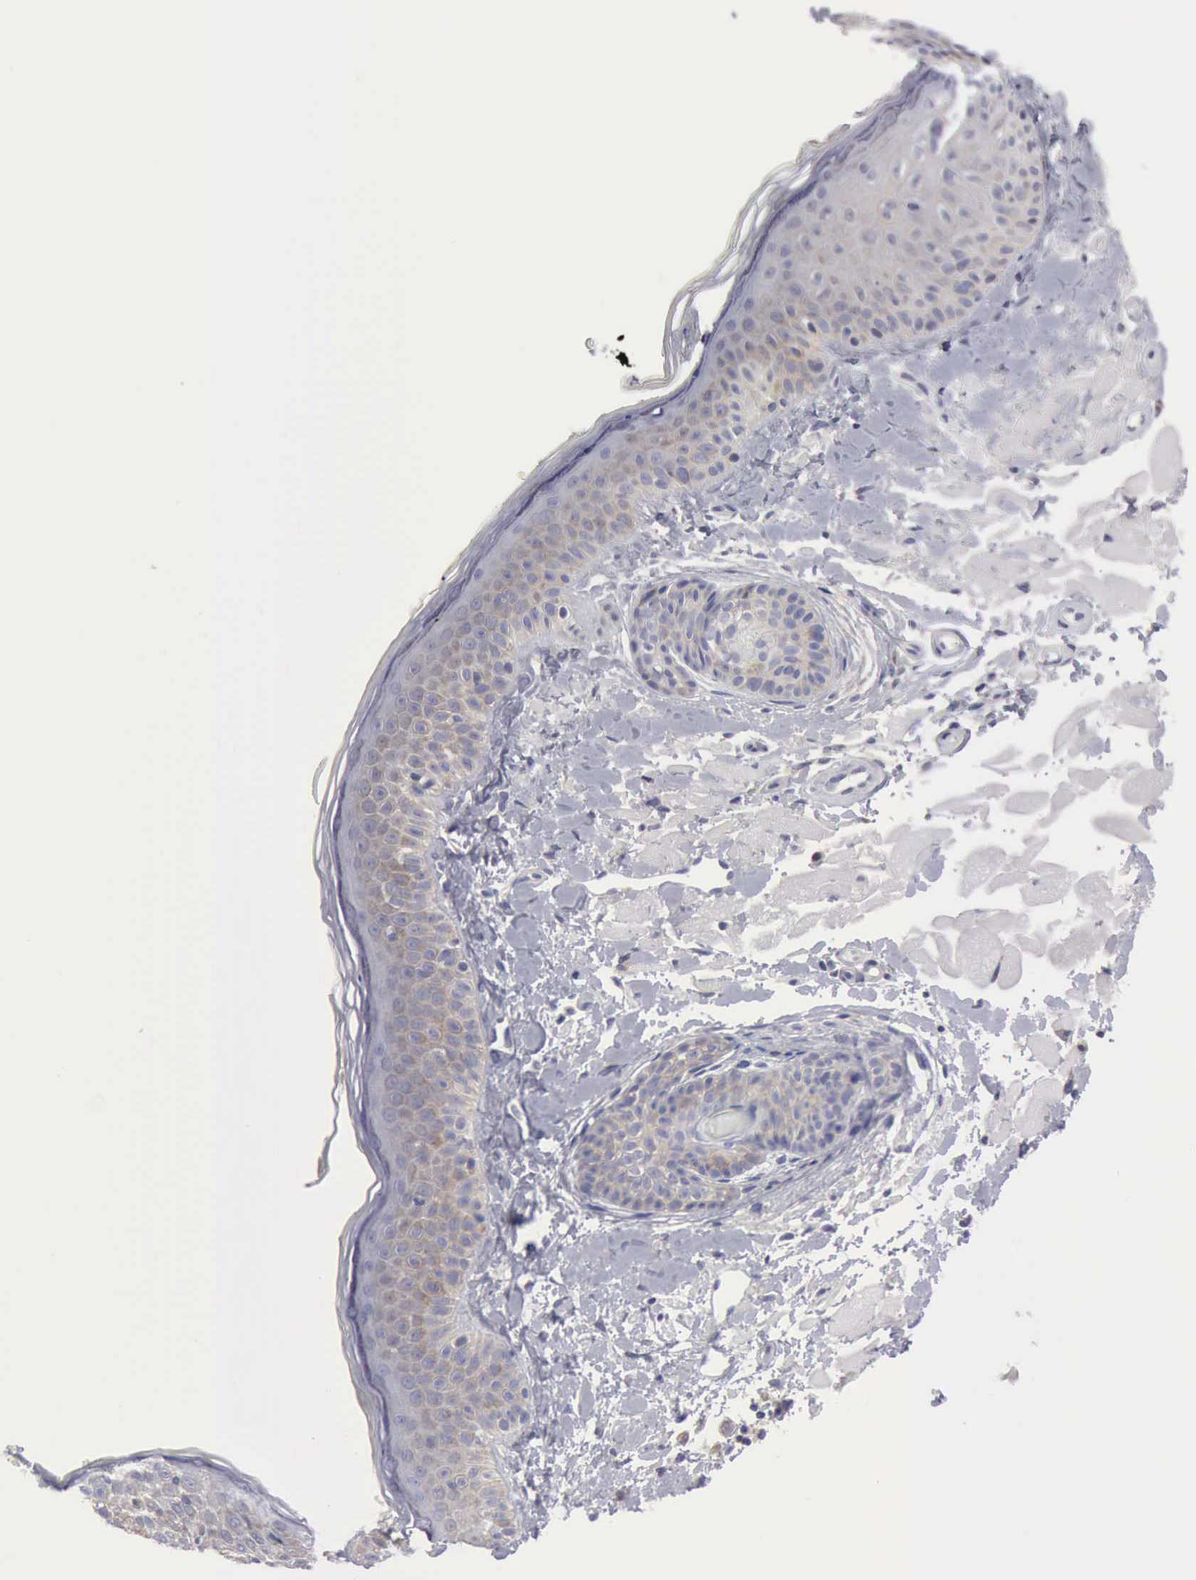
{"staining": {"intensity": "negative", "quantity": "none", "location": "none"}, "tissue": "skin", "cell_type": "Fibroblasts", "image_type": "normal", "snomed": [{"axis": "morphology", "description": "Normal tissue, NOS"}, {"axis": "topography", "description": "Skin"}], "caption": "Photomicrograph shows no protein staining in fibroblasts of benign skin. (Stains: DAB (3,3'-diaminobenzidine) immunohistochemistry (IHC) with hematoxylin counter stain, Microscopy: brightfield microscopy at high magnification).", "gene": "TXLNG", "patient": {"sex": "male", "age": 86}}